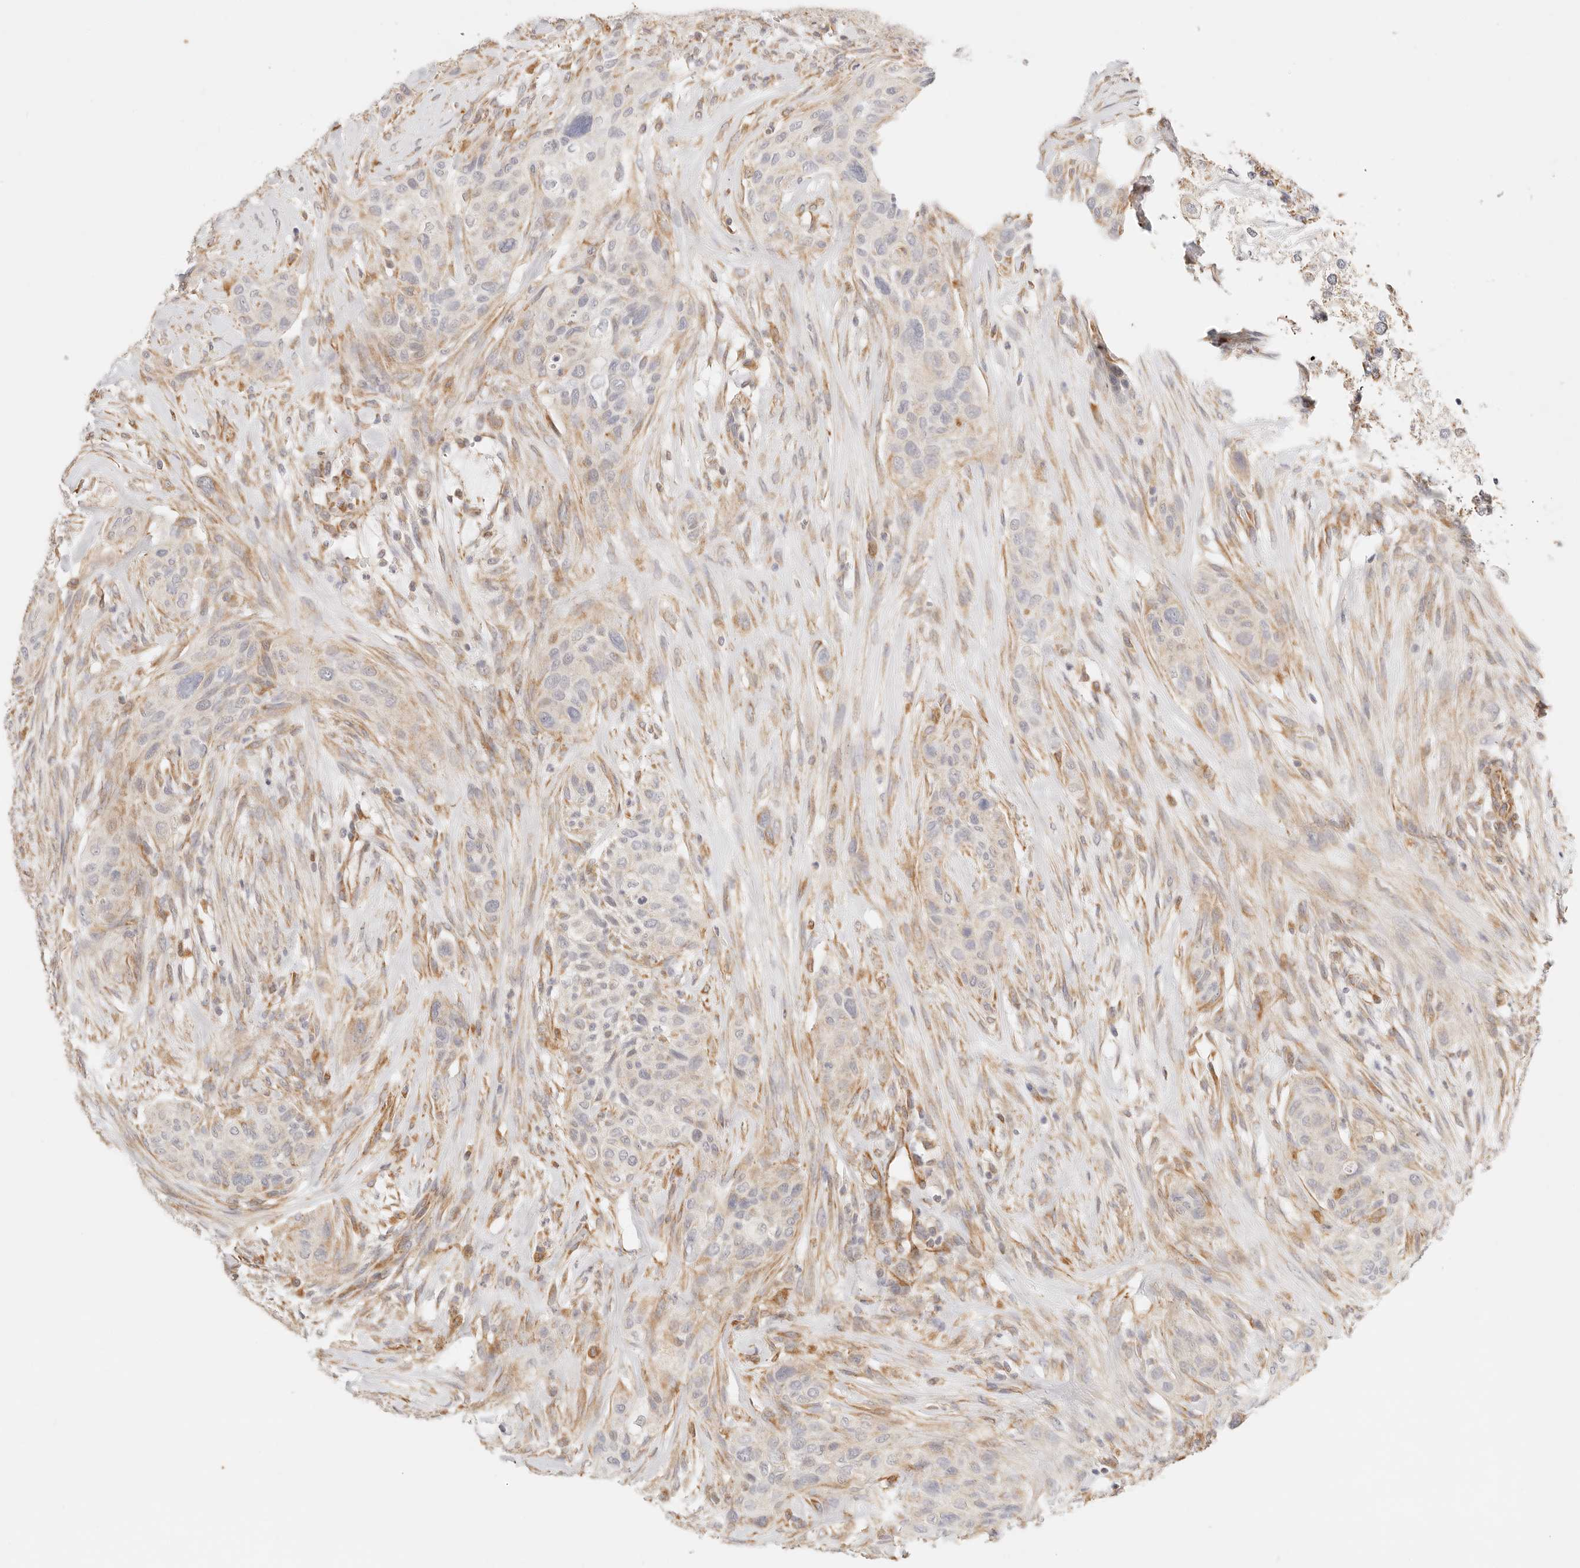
{"staining": {"intensity": "weak", "quantity": "<25%", "location": "cytoplasmic/membranous"}, "tissue": "urothelial cancer", "cell_type": "Tumor cells", "image_type": "cancer", "snomed": [{"axis": "morphology", "description": "Urothelial carcinoma, High grade"}, {"axis": "topography", "description": "Urinary bladder"}], "caption": "Immunohistochemical staining of urothelial cancer shows no significant expression in tumor cells.", "gene": "ZC3H11A", "patient": {"sex": "male", "age": 35}}